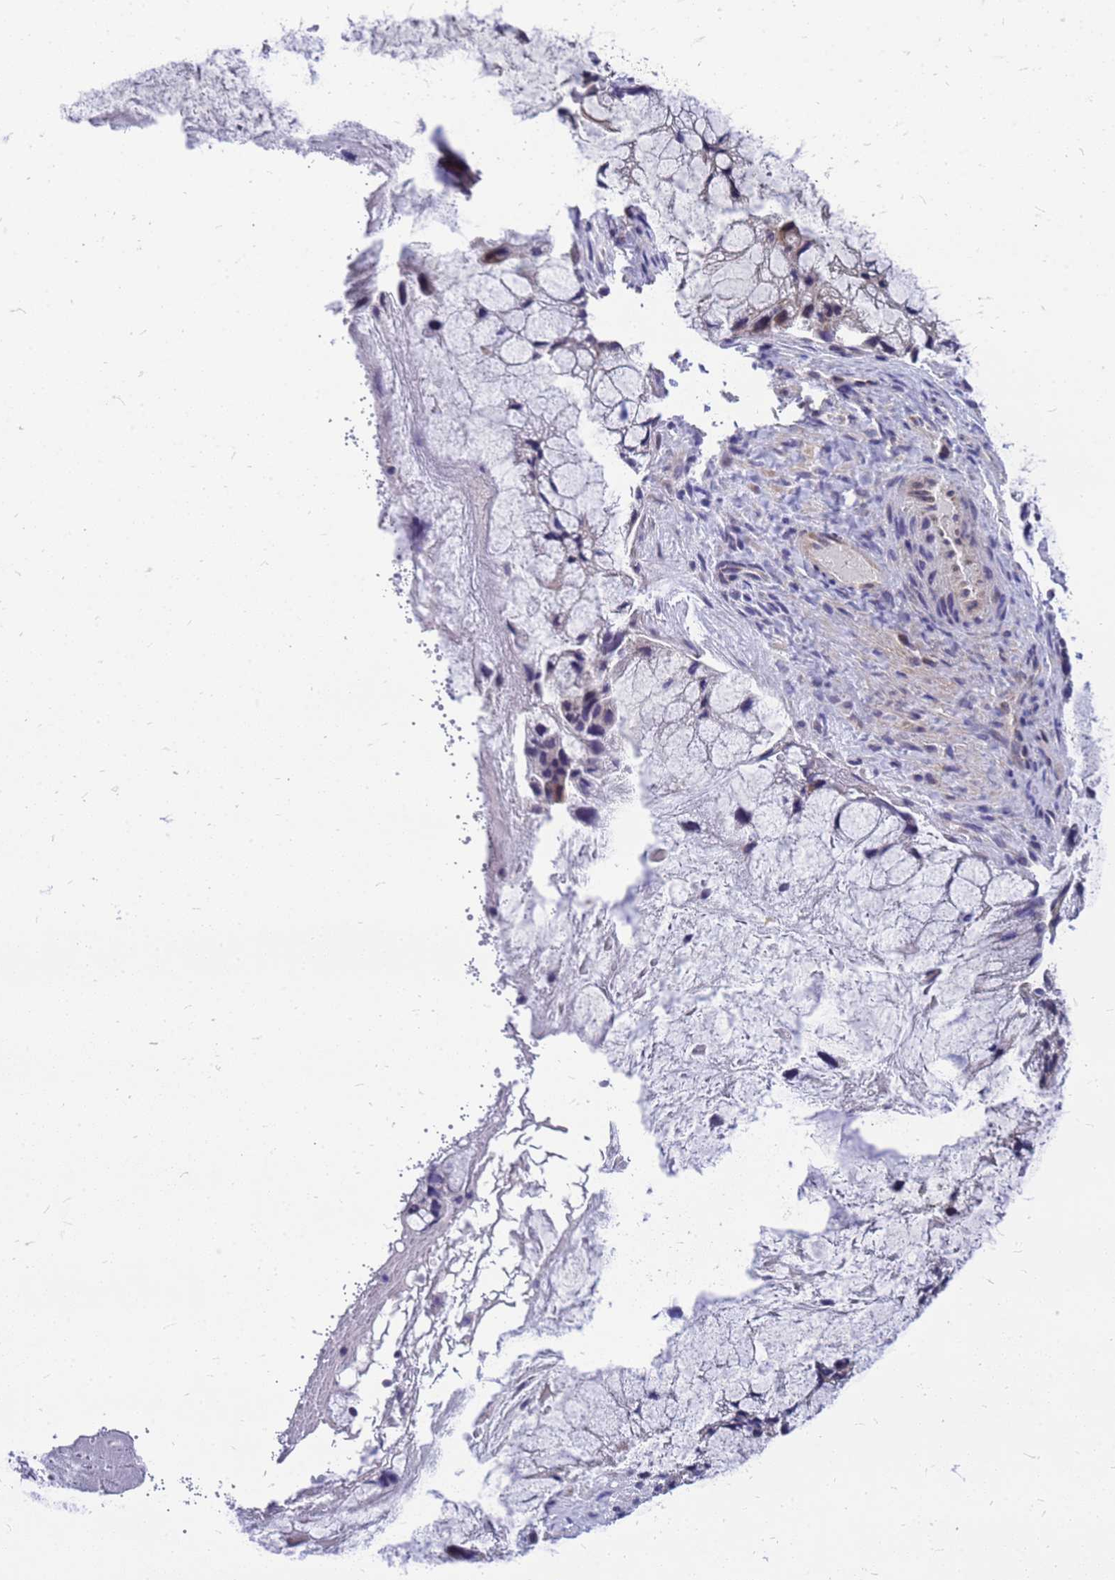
{"staining": {"intensity": "negative", "quantity": "none", "location": "none"}, "tissue": "ovarian cancer", "cell_type": "Tumor cells", "image_type": "cancer", "snomed": [{"axis": "morphology", "description": "Cystadenocarcinoma, mucinous, NOS"}, {"axis": "topography", "description": "Ovary"}], "caption": "The immunohistochemistry micrograph has no significant expression in tumor cells of ovarian cancer tissue.", "gene": "CMC4", "patient": {"sex": "female", "age": 37}}